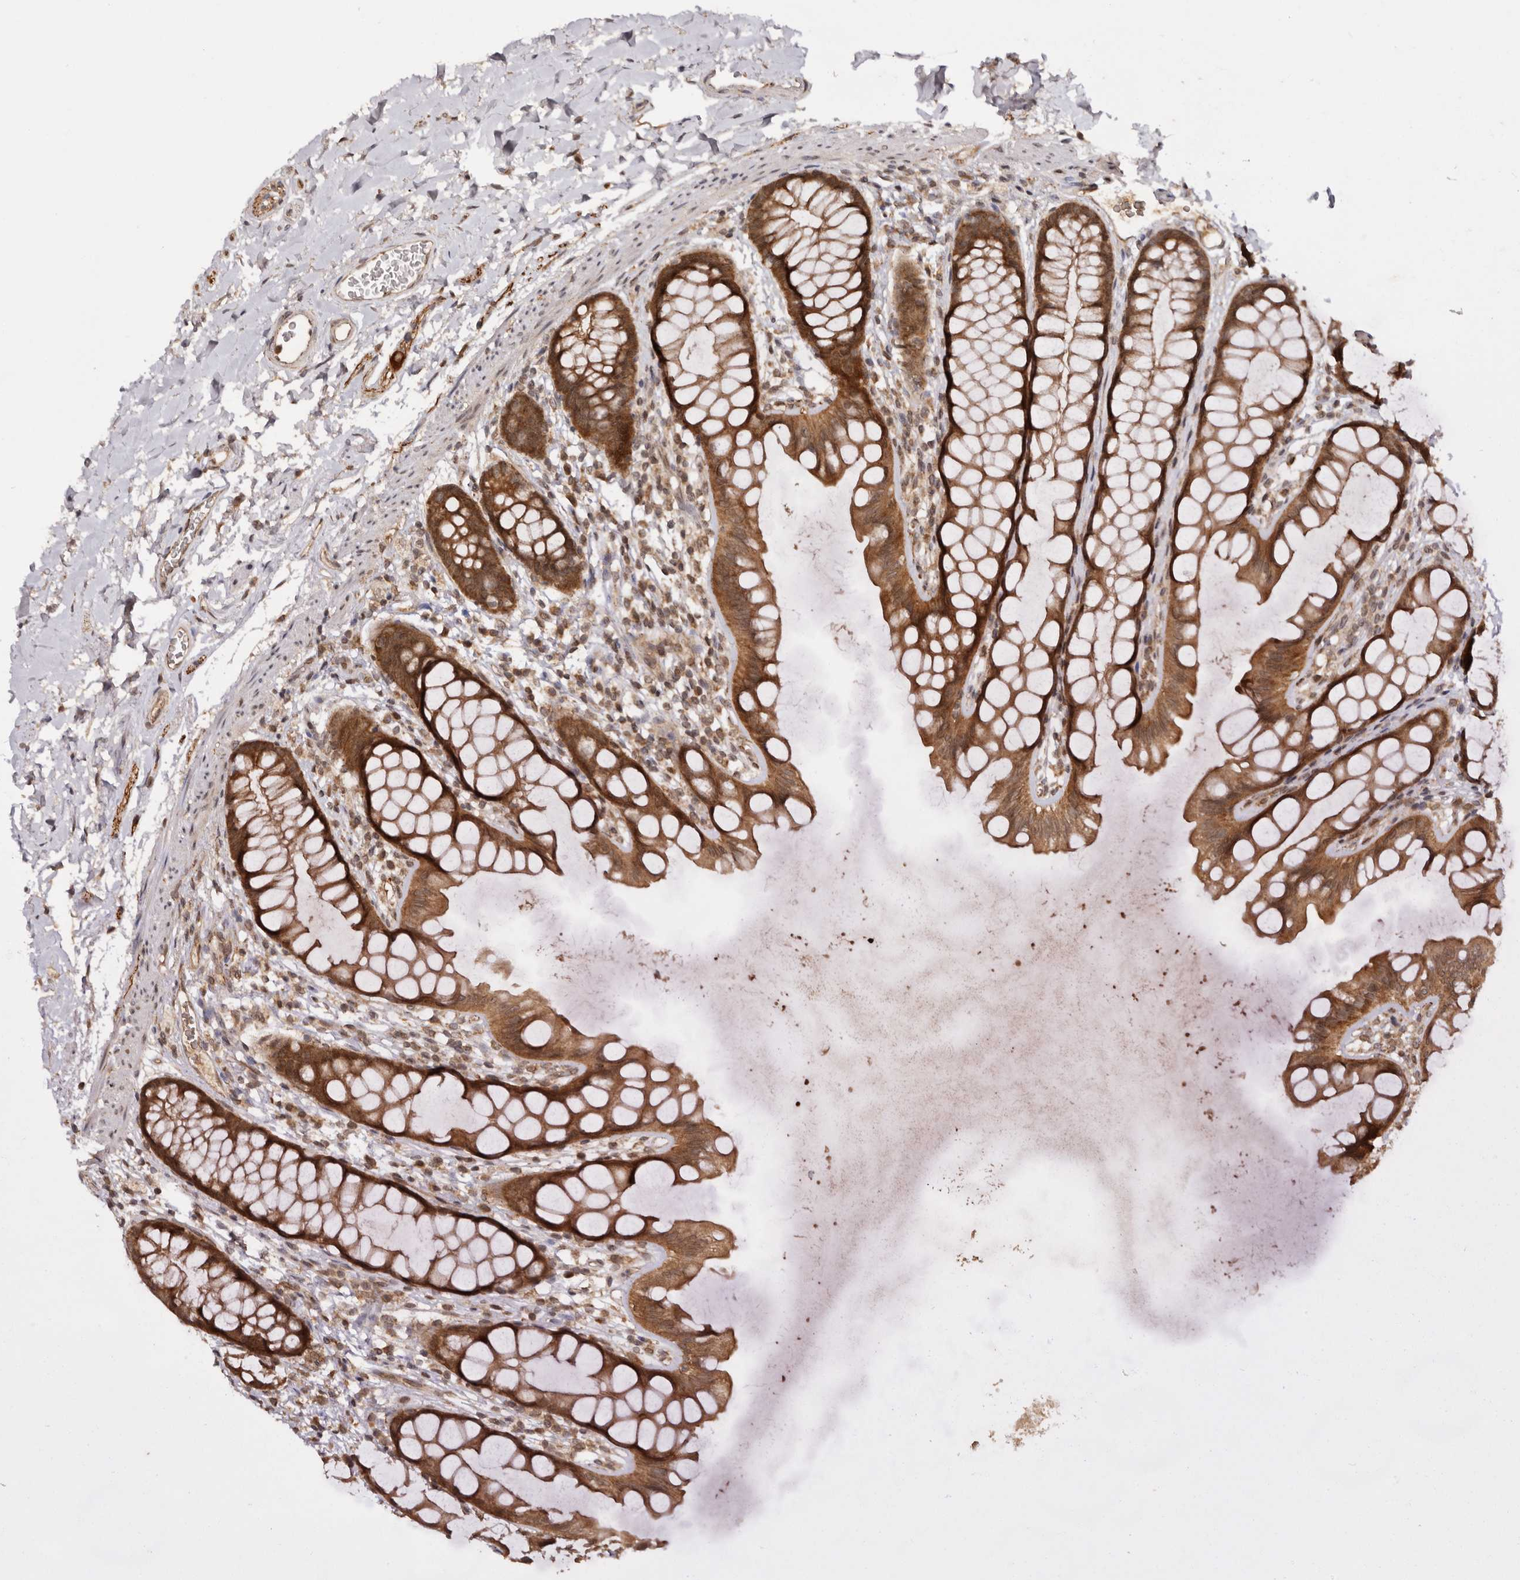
{"staining": {"intensity": "strong", "quantity": ">75%", "location": "cytoplasmic/membranous,nuclear"}, "tissue": "rectum", "cell_type": "Glandular cells", "image_type": "normal", "snomed": [{"axis": "morphology", "description": "Normal tissue, NOS"}, {"axis": "topography", "description": "Rectum"}], "caption": "Immunohistochemistry (IHC) of normal rectum reveals high levels of strong cytoplasmic/membranous,nuclear expression in approximately >75% of glandular cells.", "gene": "TARS2", "patient": {"sex": "female", "age": 65}}